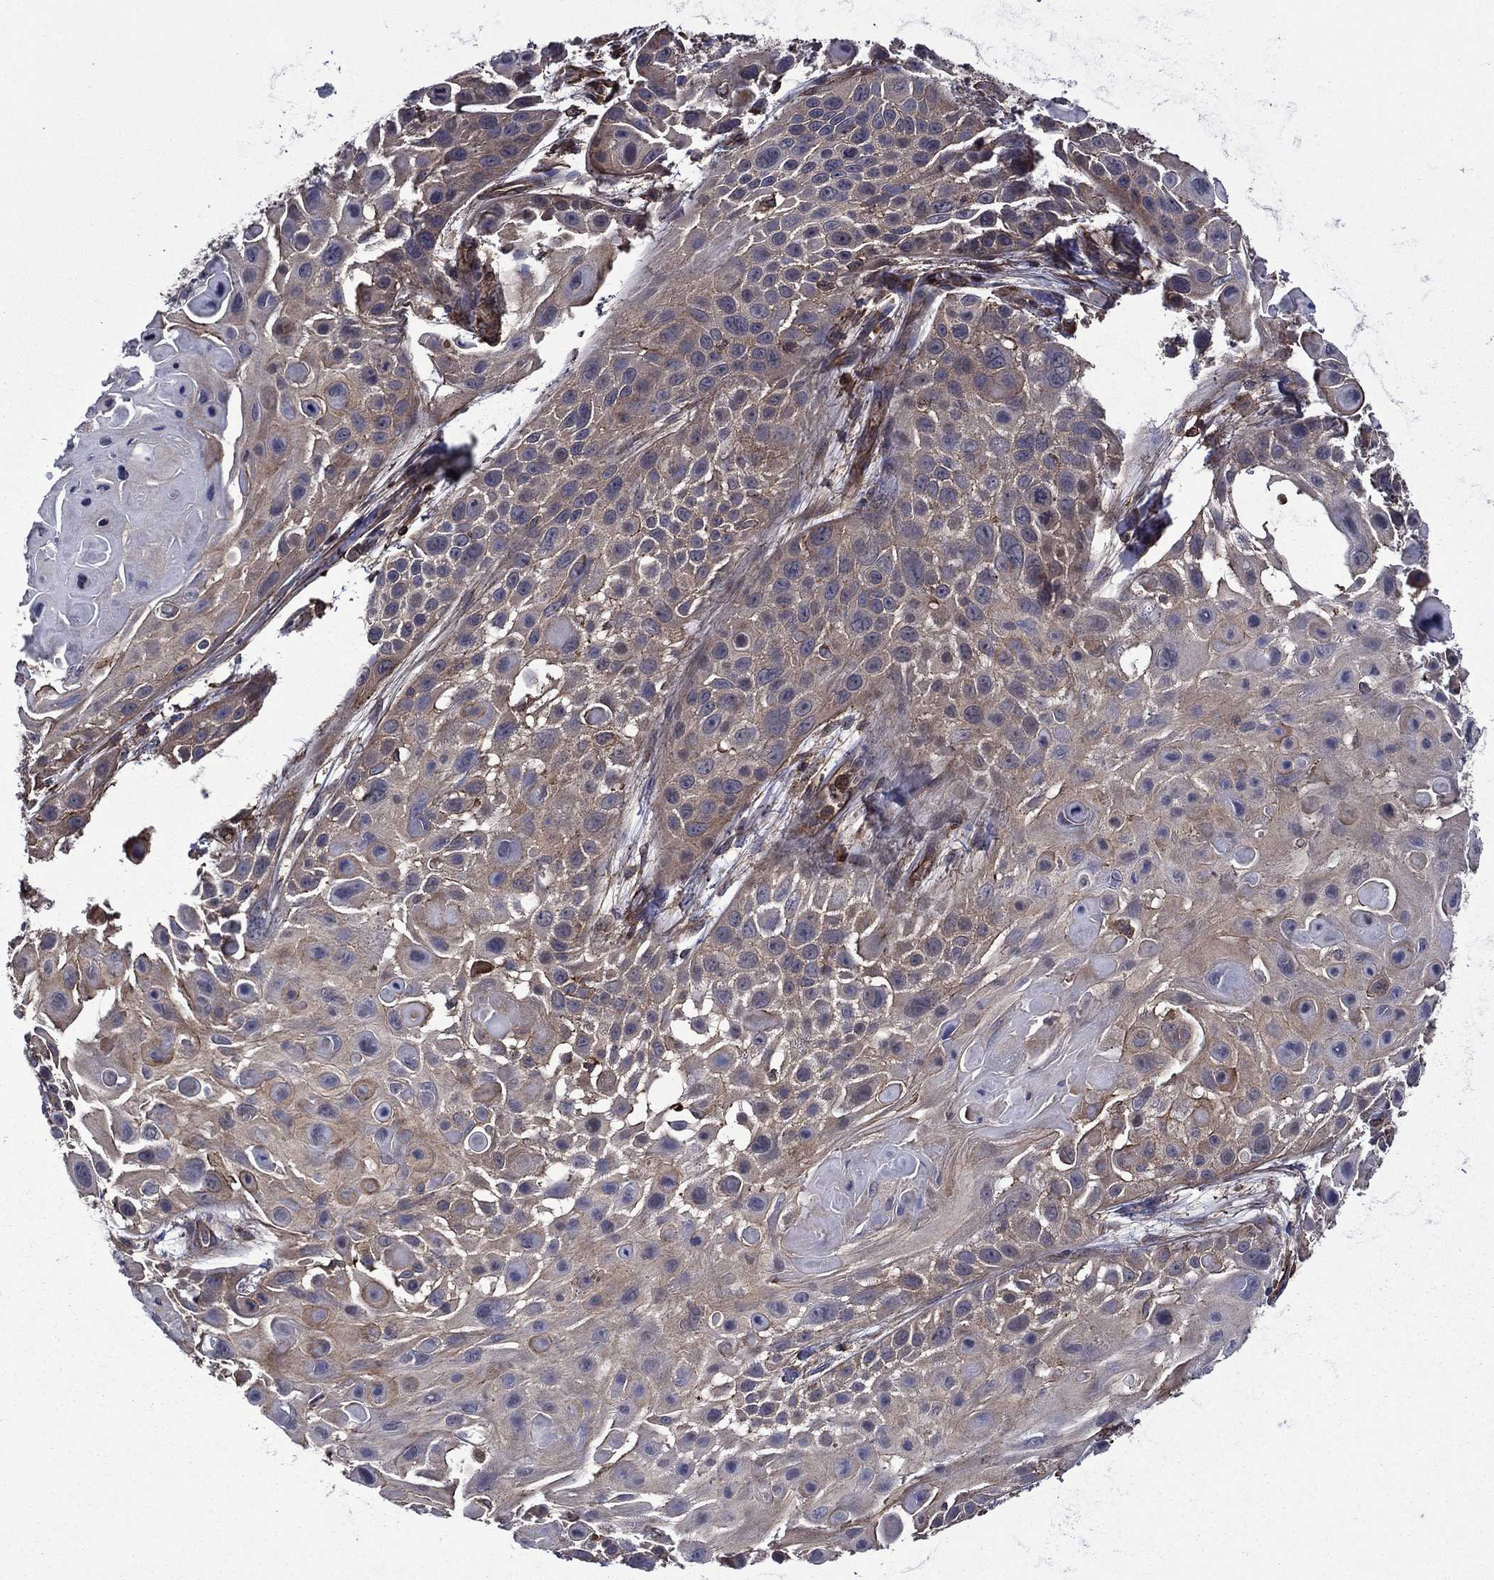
{"staining": {"intensity": "weak", "quantity": "<25%", "location": "cytoplasmic/membranous"}, "tissue": "skin cancer", "cell_type": "Tumor cells", "image_type": "cancer", "snomed": [{"axis": "morphology", "description": "Squamous cell carcinoma, NOS"}, {"axis": "topography", "description": "Skin"}, {"axis": "topography", "description": "Anal"}], "caption": "DAB (3,3'-diaminobenzidine) immunohistochemical staining of human skin cancer (squamous cell carcinoma) reveals no significant positivity in tumor cells.", "gene": "PLPP3", "patient": {"sex": "female", "age": 75}}